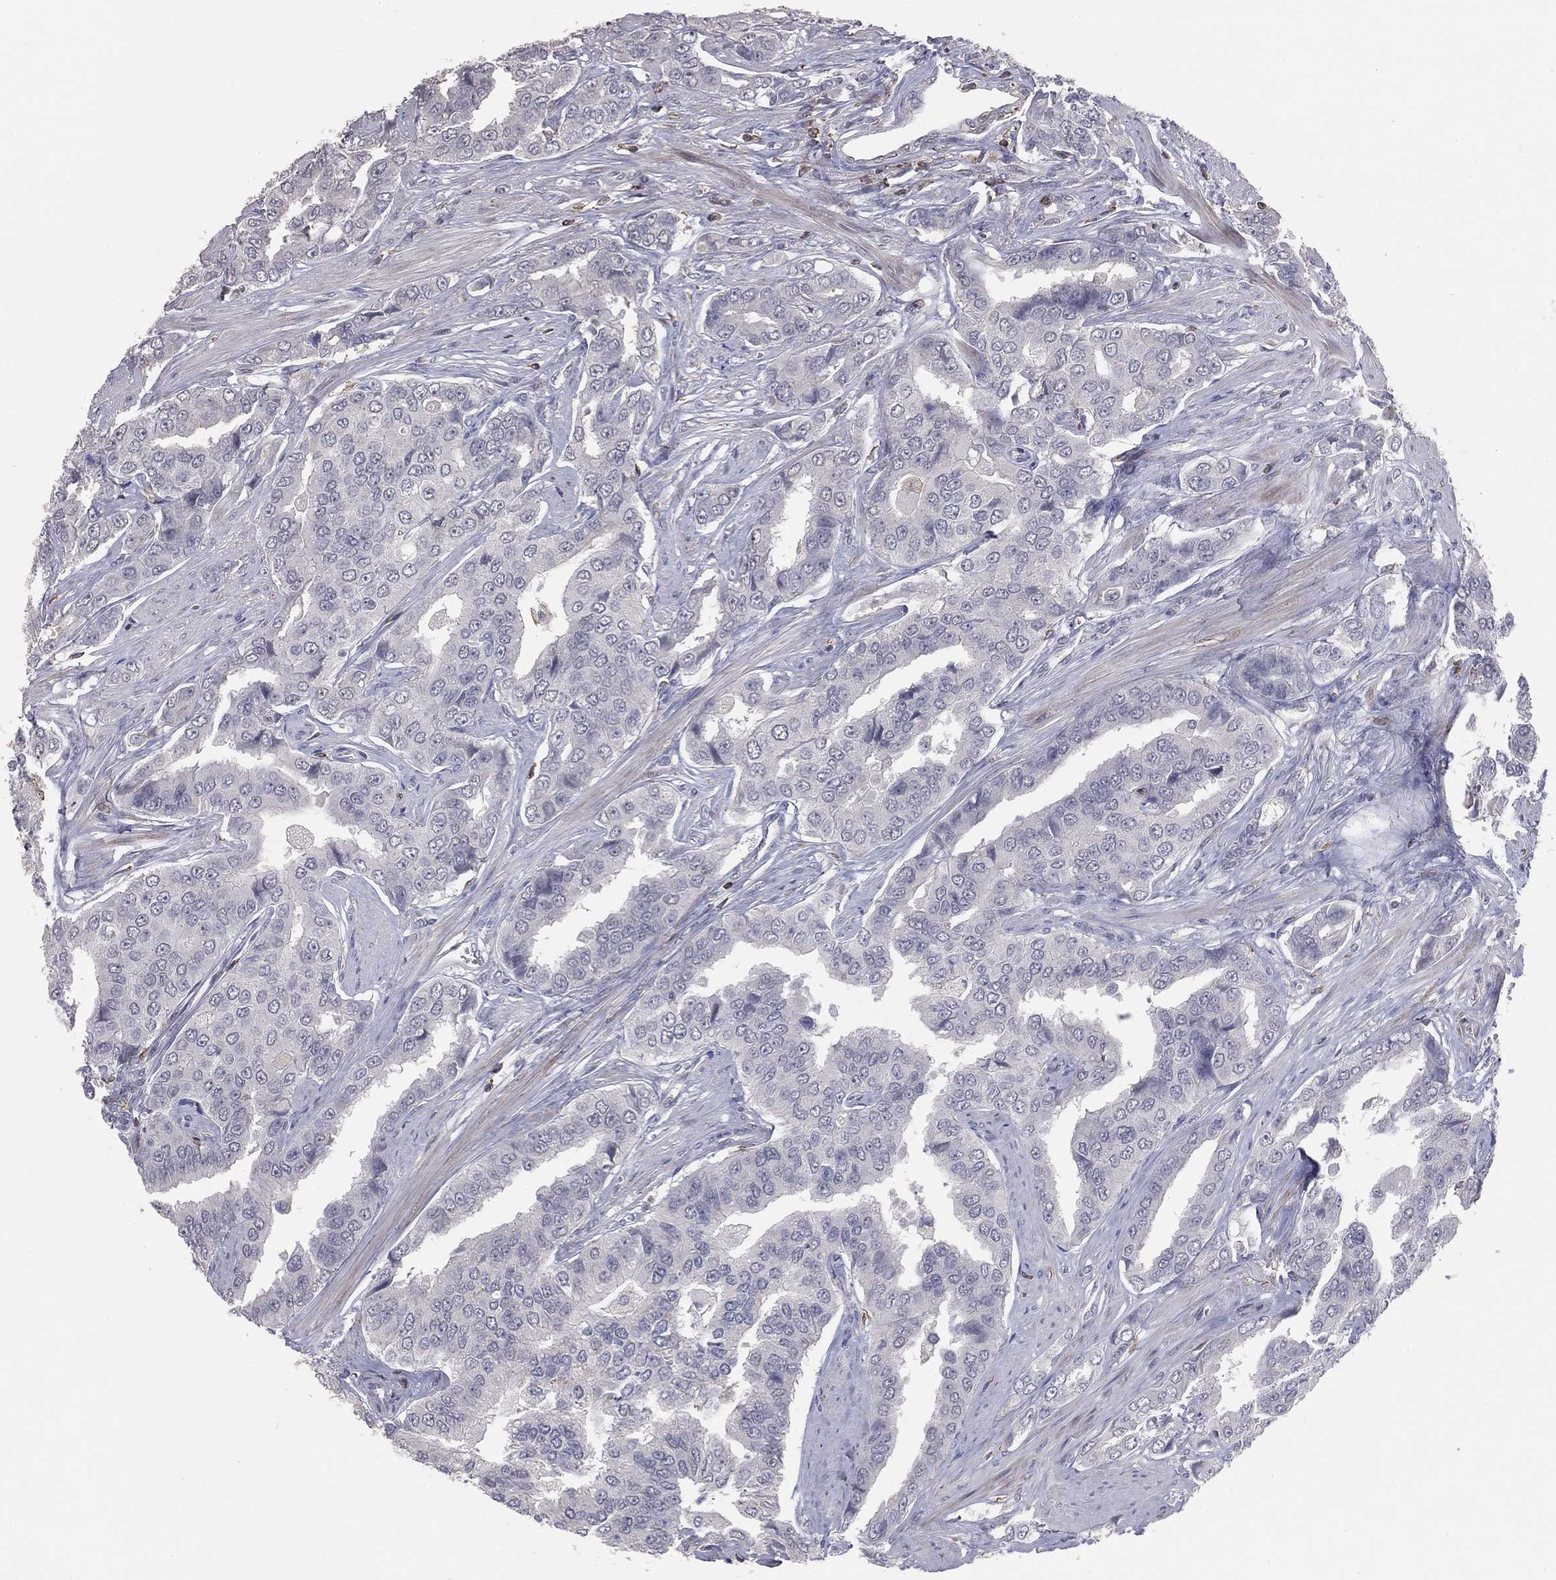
{"staining": {"intensity": "negative", "quantity": "none", "location": "none"}, "tissue": "prostate cancer", "cell_type": "Tumor cells", "image_type": "cancer", "snomed": [{"axis": "morphology", "description": "Adenocarcinoma, NOS"}, {"axis": "topography", "description": "Prostate and seminal vesicle, NOS"}, {"axis": "topography", "description": "Prostate"}], "caption": "There is no significant positivity in tumor cells of prostate cancer (adenocarcinoma).", "gene": "PSTPIP1", "patient": {"sex": "male", "age": 69}}